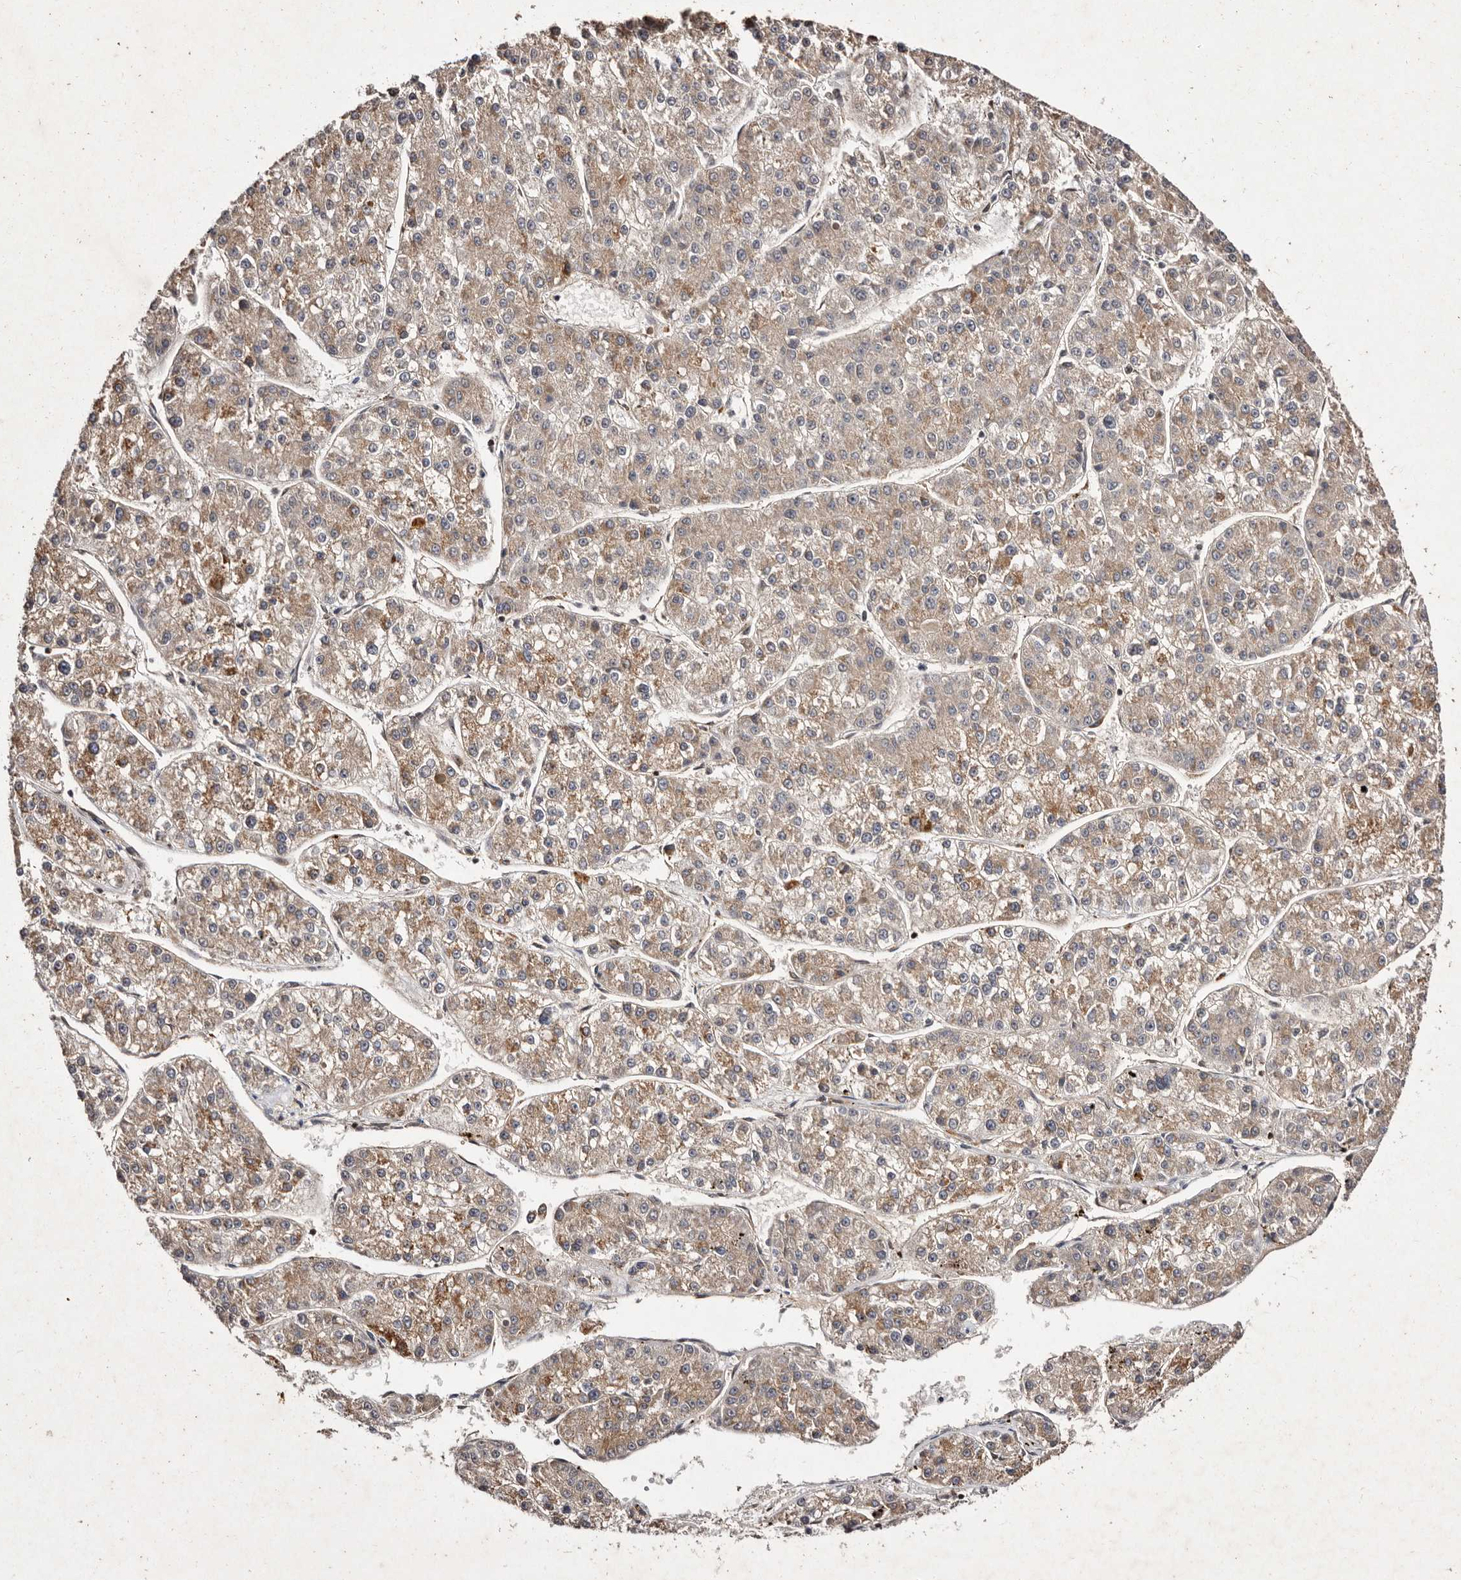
{"staining": {"intensity": "moderate", "quantity": ">75%", "location": "cytoplasmic/membranous"}, "tissue": "liver cancer", "cell_type": "Tumor cells", "image_type": "cancer", "snomed": [{"axis": "morphology", "description": "Carcinoma, Hepatocellular, NOS"}, {"axis": "topography", "description": "Liver"}], "caption": "Human liver hepatocellular carcinoma stained with a brown dye exhibits moderate cytoplasmic/membranous positive staining in approximately >75% of tumor cells.", "gene": "GIMAP4", "patient": {"sex": "female", "age": 73}}